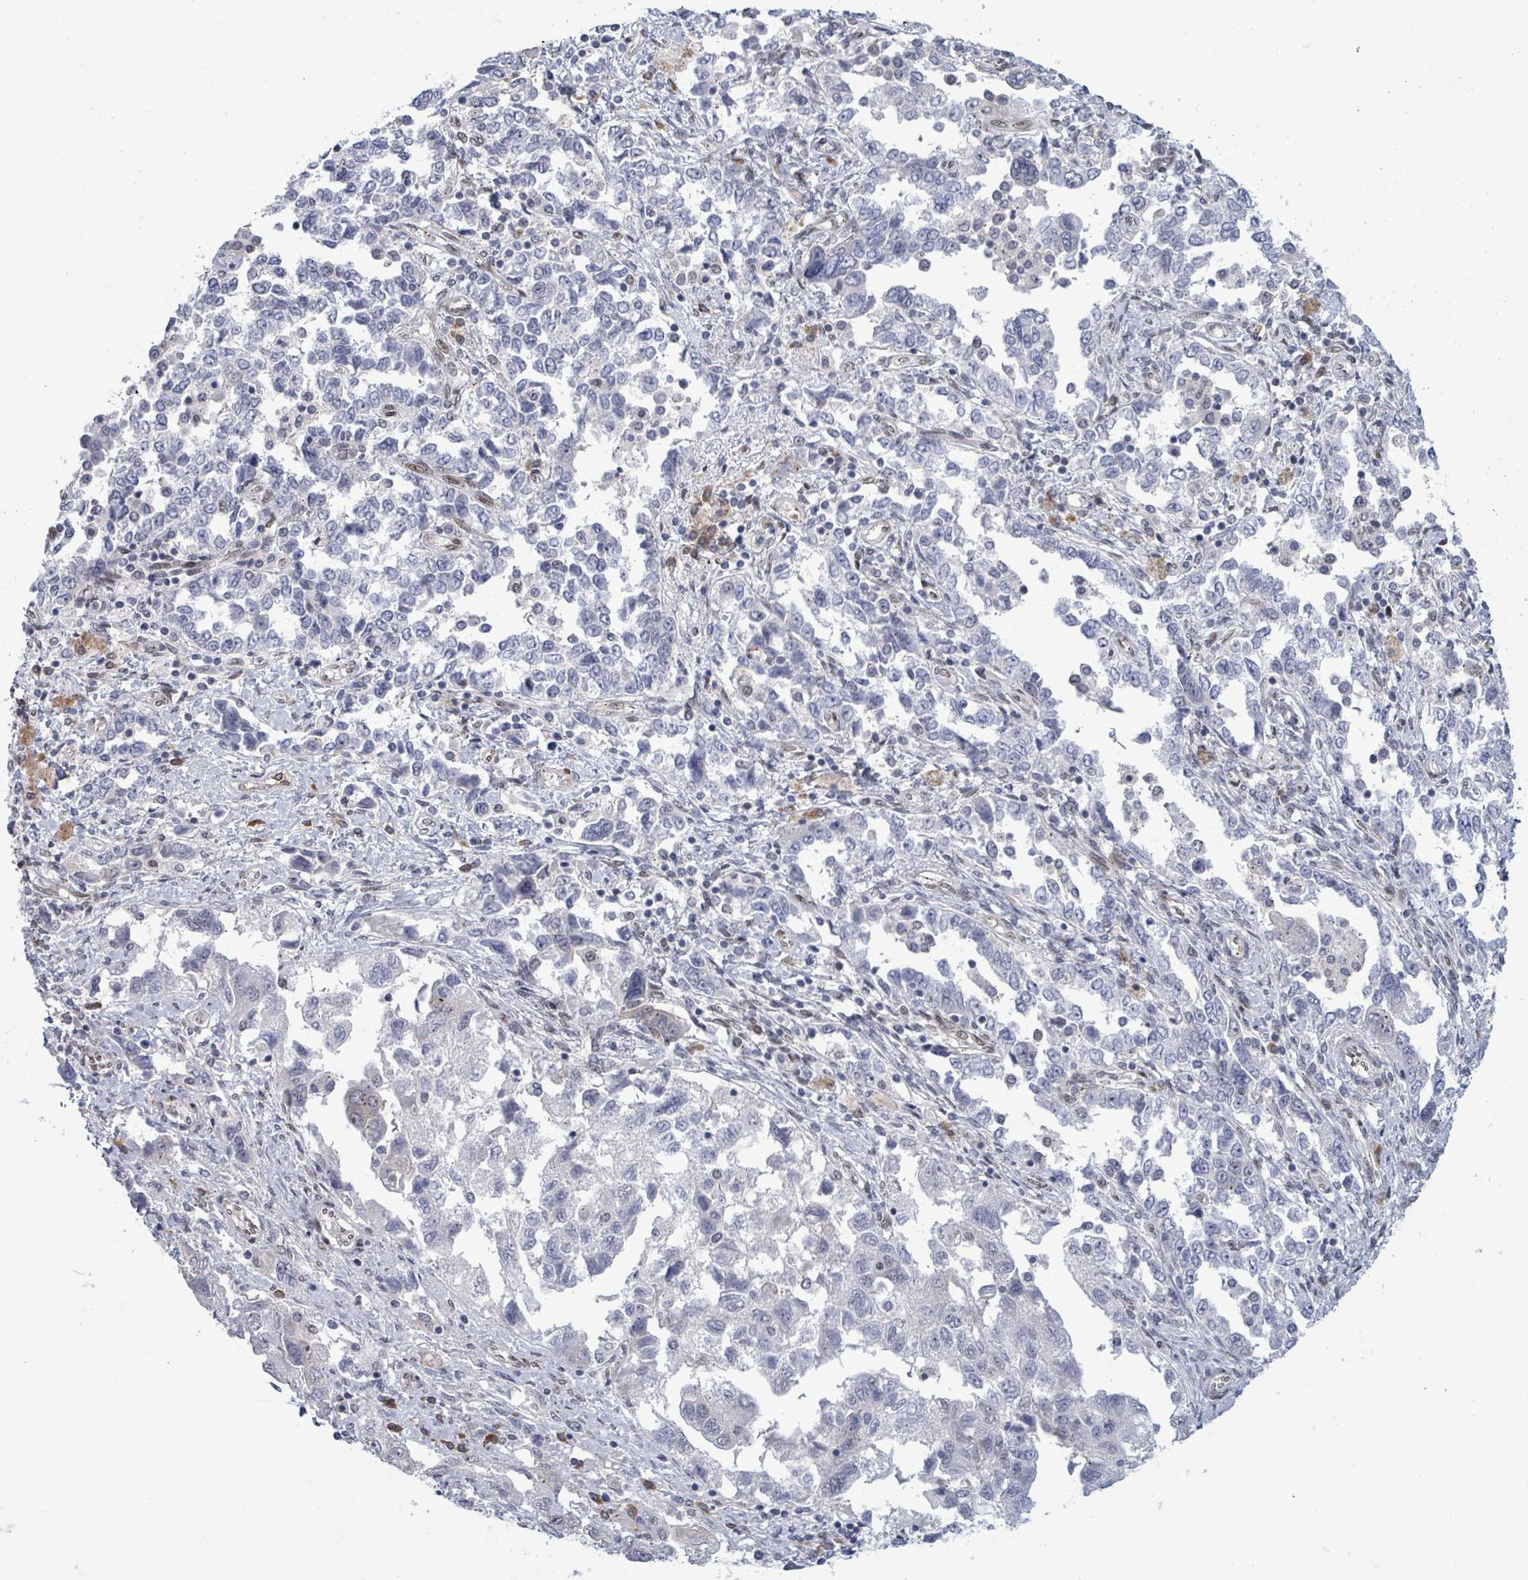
{"staining": {"intensity": "negative", "quantity": "none", "location": "none"}, "tissue": "ovarian cancer", "cell_type": "Tumor cells", "image_type": "cancer", "snomed": [{"axis": "morphology", "description": "Carcinoma, NOS"}, {"axis": "morphology", "description": "Cystadenocarcinoma, serous, NOS"}, {"axis": "topography", "description": "Ovary"}], "caption": "Immunohistochemistry photomicrograph of human ovarian carcinoma stained for a protein (brown), which shows no staining in tumor cells.", "gene": "TUSC1", "patient": {"sex": "female", "age": 69}}